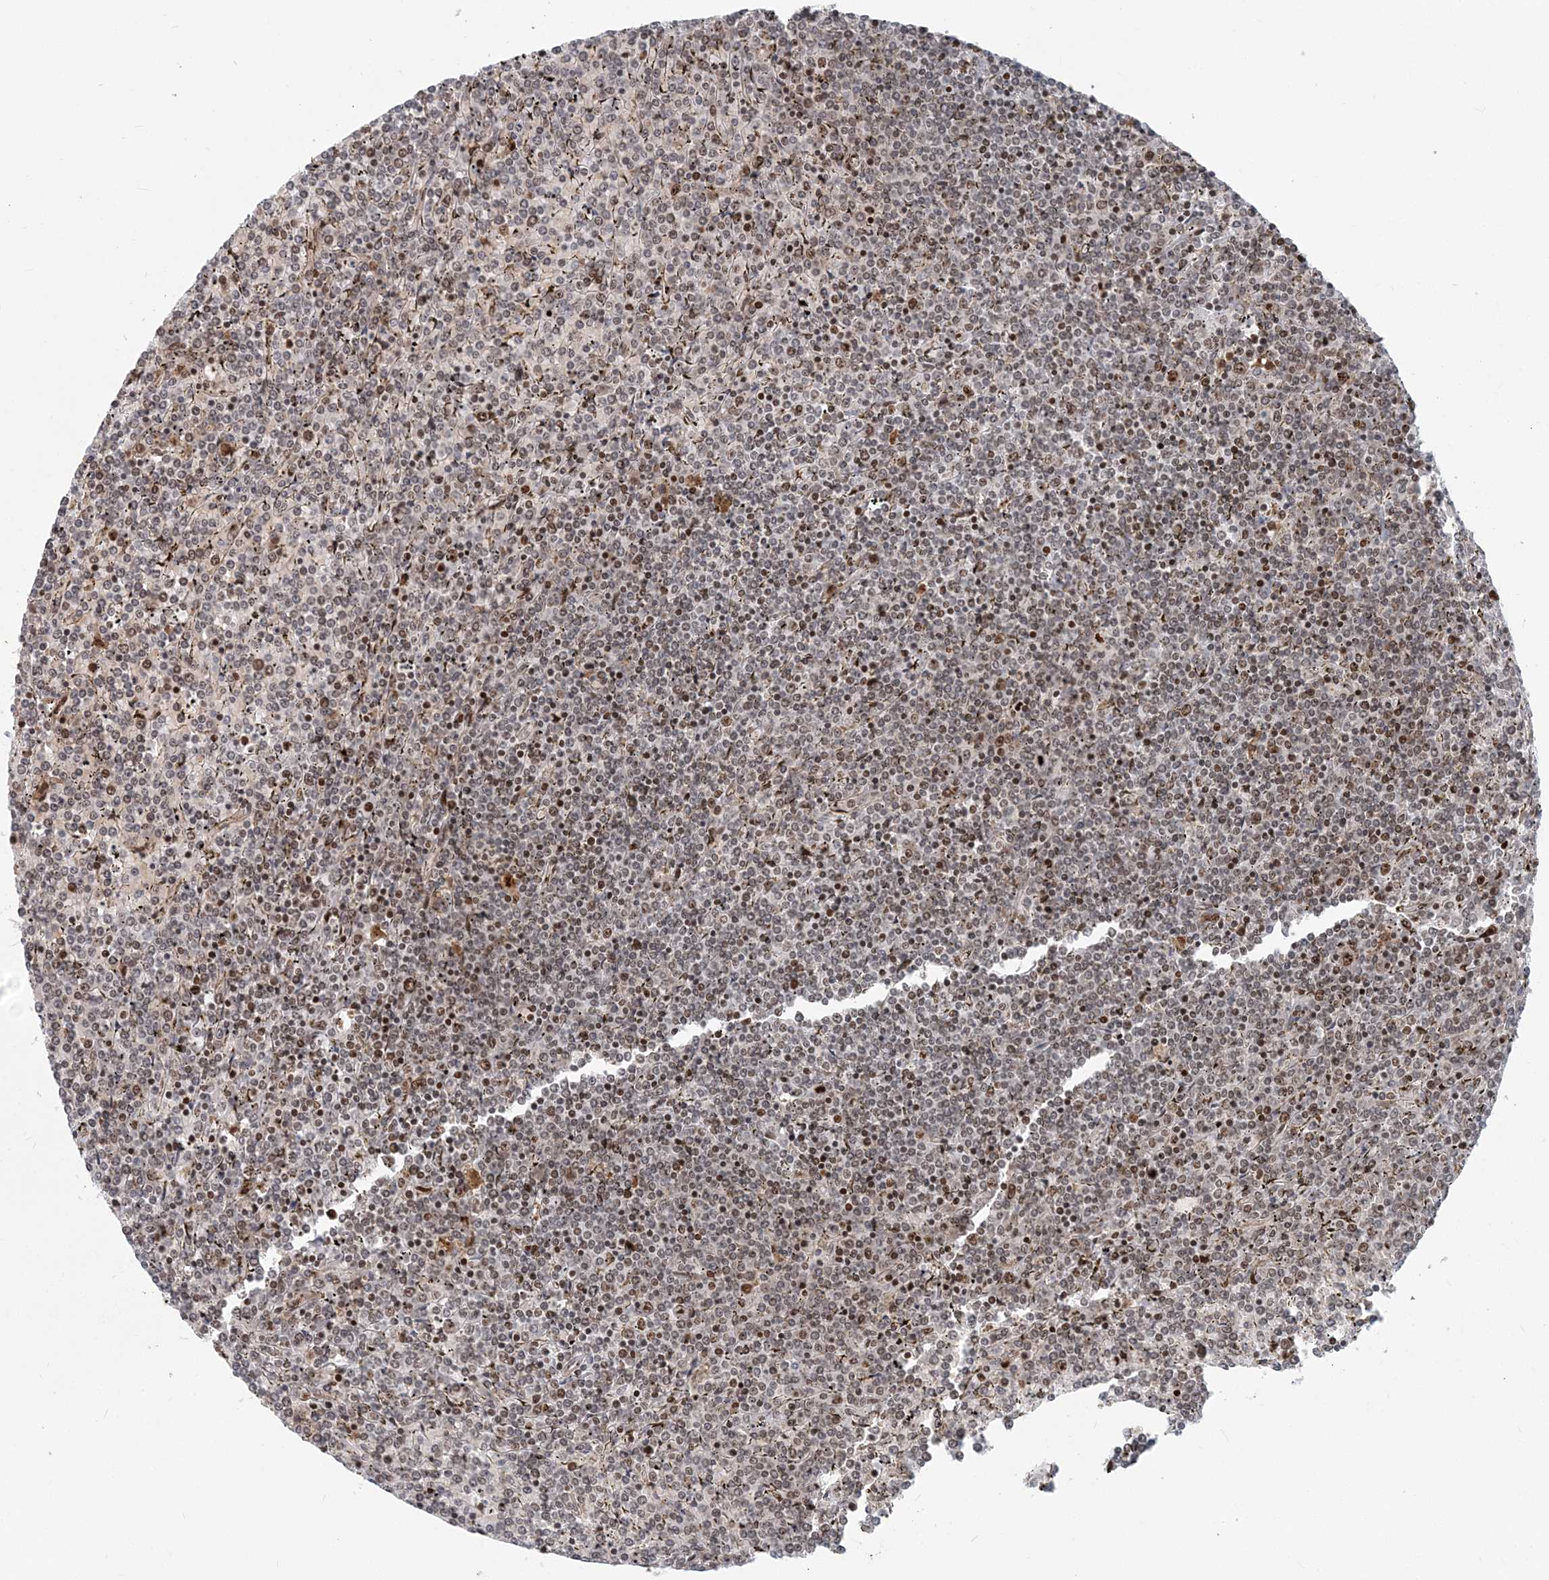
{"staining": {"intensity": "weak", "quantity": ">75%", "location": "nuclear"}, "tissue": "lymphoma", "cell_type": "Tumor cells", "image_type": "cancer", "snomed": [{"axis": "morphology", "description": "Malignant lymphoma, non-Hodgkin's type, Low grade"}, {"axis": "topography", "description": "Spleen"}], "caption": "Immunohistochemistry of human malignant lymphoma, non-Hodgkin's type (low-grade) demonstrates low levels of weak nuclear expression in about >75% of tumor cells. (brown staining indicates protein expression, while blue staining denotes nuclei).", "gene": "BAZ1B", "patient": {"sex": "female", "age": 19}}